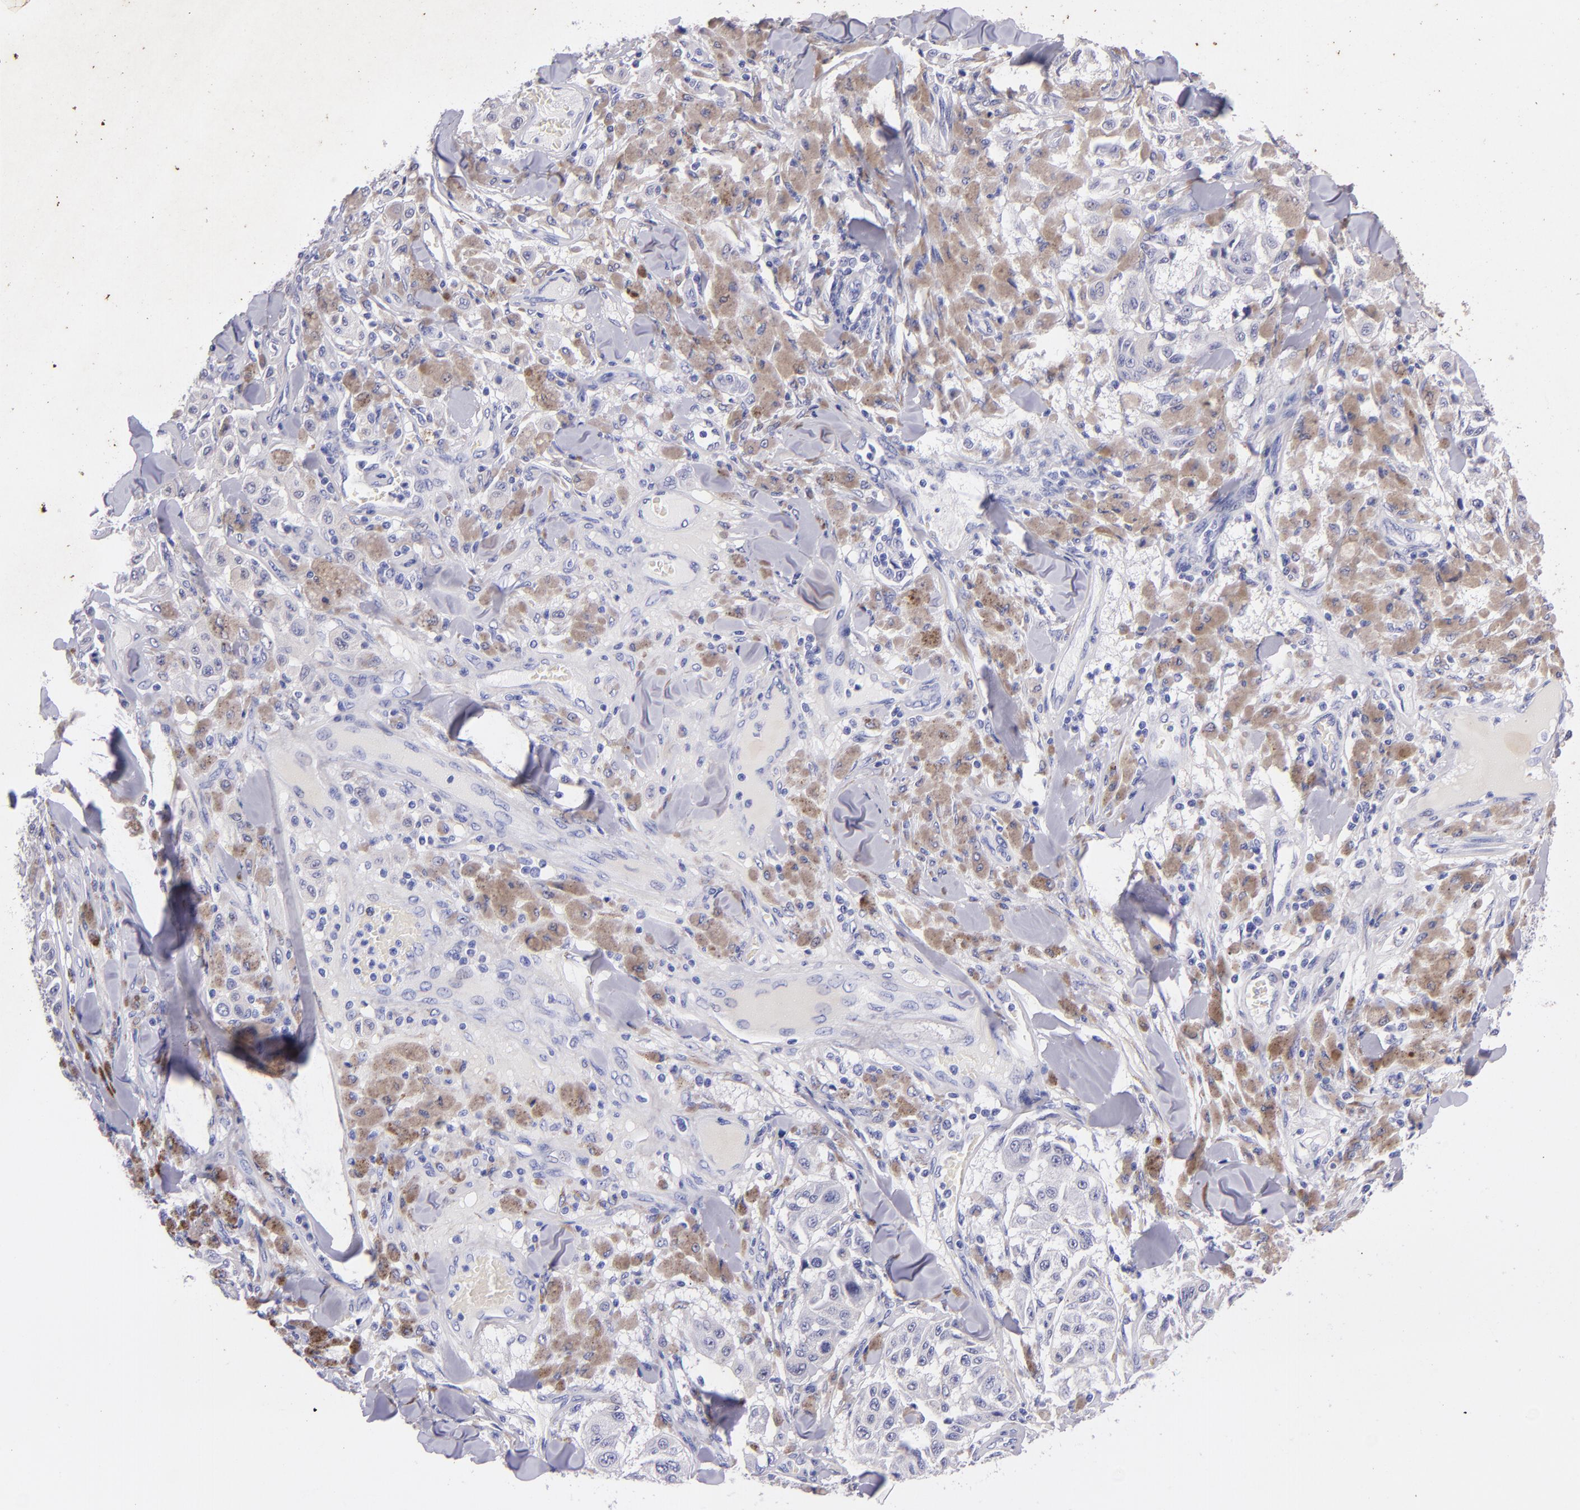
{"staining": {"intensity": "negative", "quantity": "none", "location": "none"}, "tissue": "melanoma", "cell_type": "Tumor cells", "image_type": "cancer", "snomed": [{"axis": "morphology", "description": "Malignant melanoma, NOS"}, {"axis": "topography", "description": "Skin"}], "caption": "A photomicrograph of human melanoma is negative for staining in tumor cells.", "gene": "UCHL1", "patient": {"sex": "female", "age": 64}}